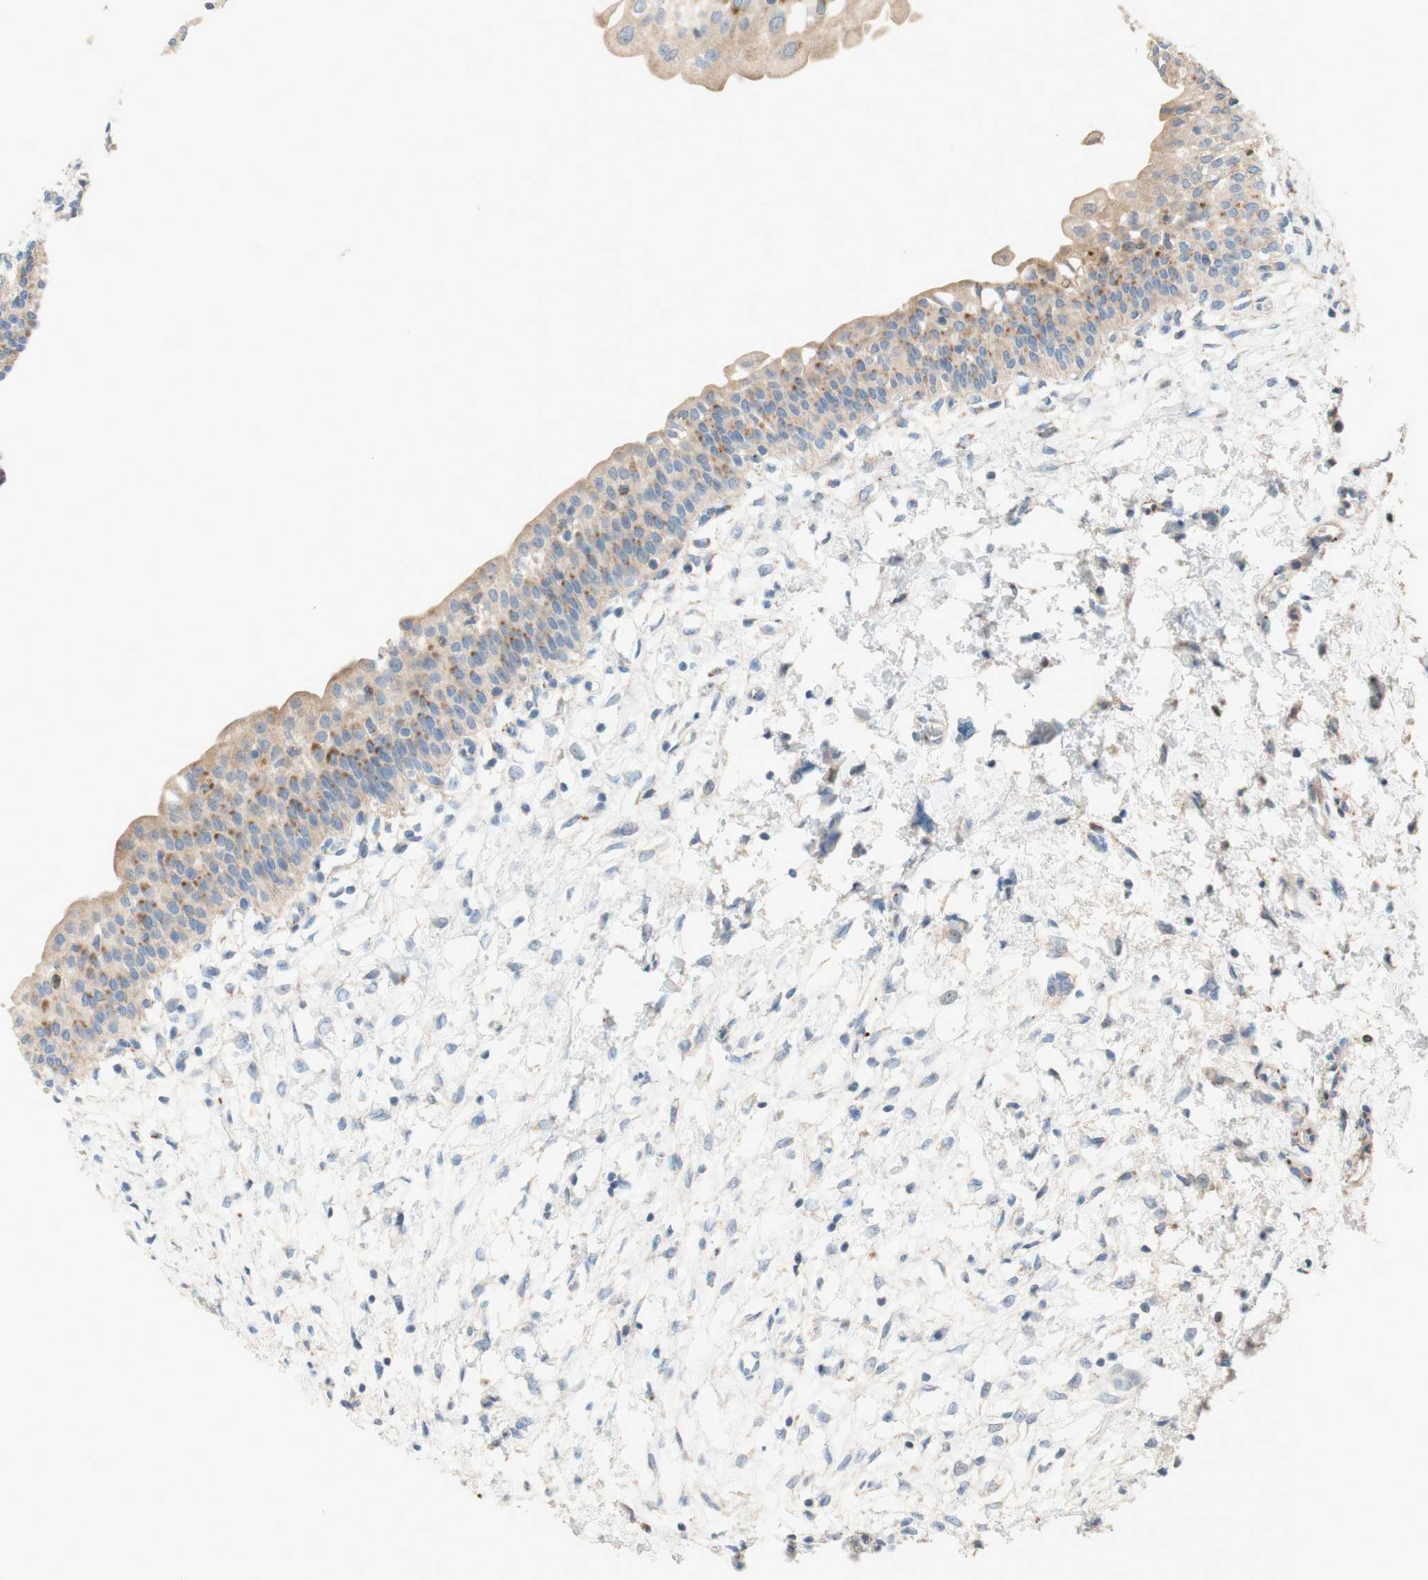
{"staining": {"intensity": "weak", "quantity": ">75%", "location": "cytoplasmic/membranous"}, "tissue": "urinary bladder", "cell_type": "Urothelial cells", "image_type": "normal", "snomed": [{"axis": "morphology", "description": "Normal tissue, NOS"}, {"axis": "topography", "description": "Urinary bladder"}], "caption": "Urinary bladder stained for a protein (brown) reveals weak cytoplasmic/membranous positive expression in about >75% of urothelial cells.", "gene": "PTPN21", "patient": {"sex": "male", "age": 55}}